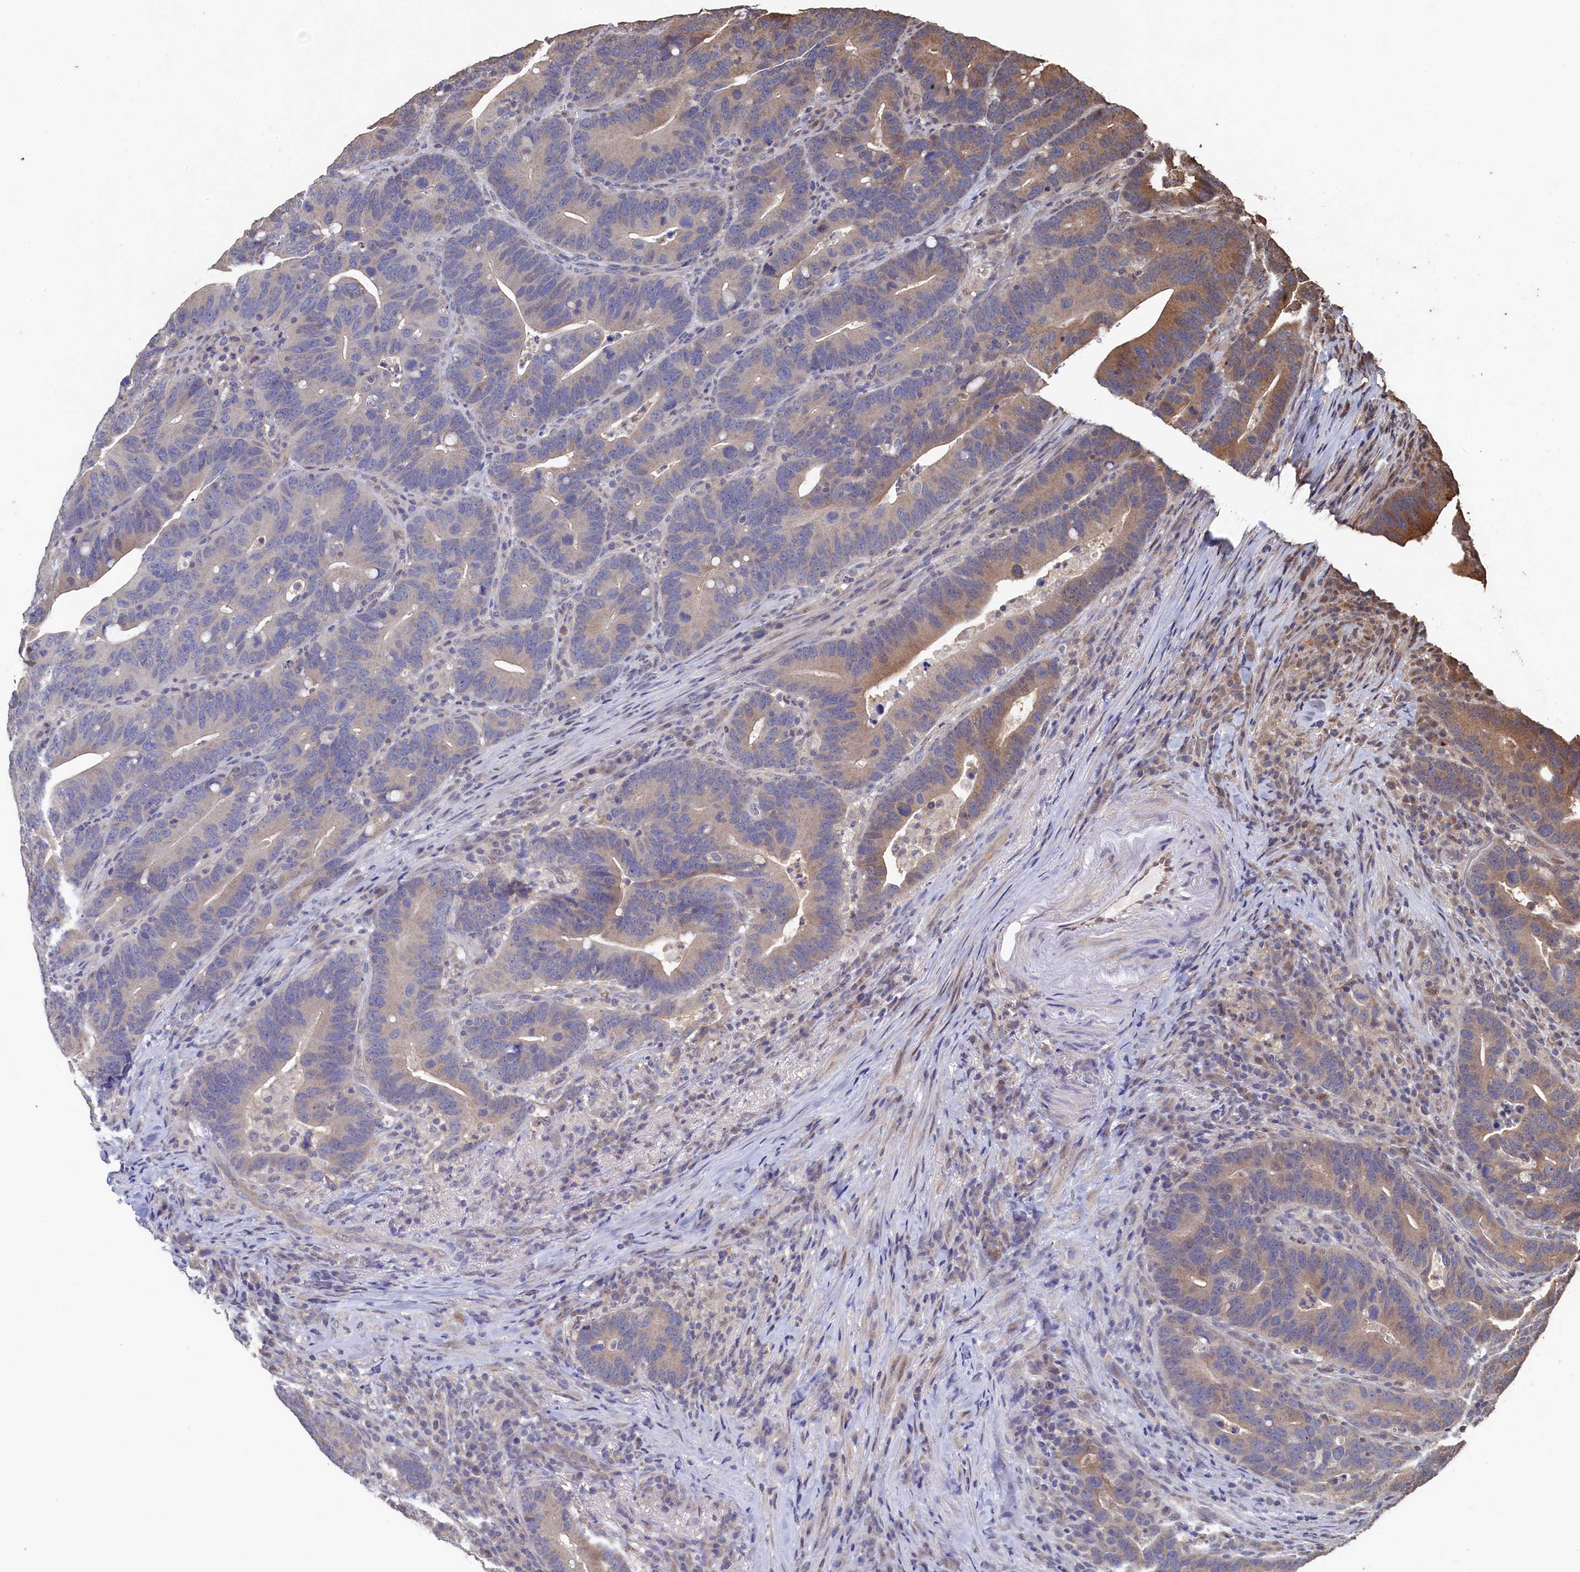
{"staining": {"intensity": "weak", "quantity": "25%-75%", "location": "cytoplasmic/membranous"}, "tissue": "colorectal cancer", "cell_type": "Tumor cells", "image_type": "cancer", "snomed": [{"axis": "morphology", "description": "Adenocarcinoma, NOS"}, {"axis": "topography", "description": "Colon"}], "caption": "A brown stain shows weak cytoplasmic/membranous expression of a protein in adenocarcinoma (colorectal) tumor cells.", "gene": "PIGN", "patient": {"sex": "female", "age": 66}}